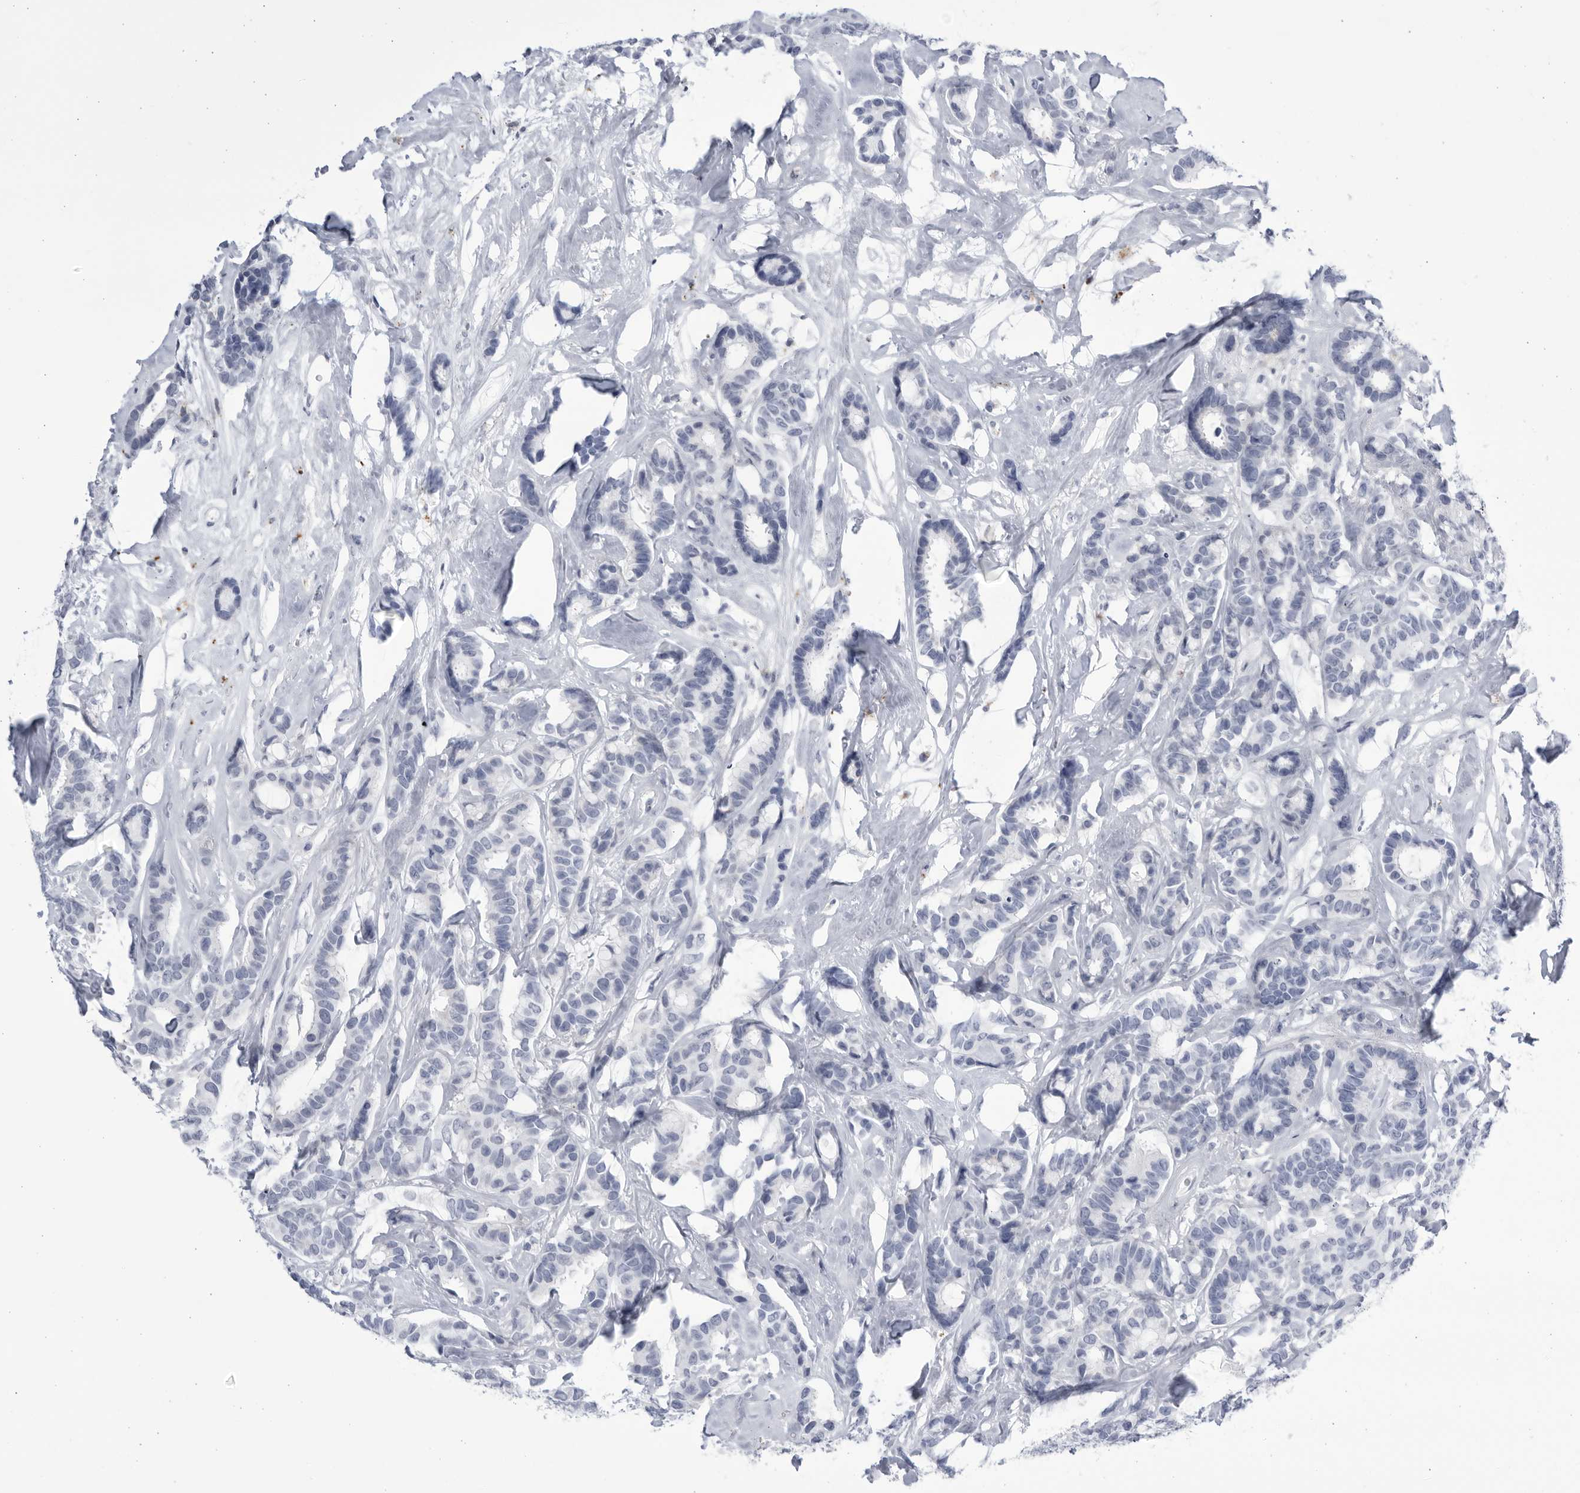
{"staining": {"intensity": "negative", "quantity": "none", "location": "none"}, "tissue": "breast cancer", "cell_type": "Tumor cells", "image_type": "cancer", "snomed": [{"axis": "morphology", "description": "Duct carcinoma"}, {"axis": "topography", "description": "Breast"}], "caption": "An image of breast cancer stained for a protein demonstrates no brown staining in tumor cells. Nuclei are stained in blue.", "gene": "CCDC181", "patient": {"sex": "female", "age": 87}}